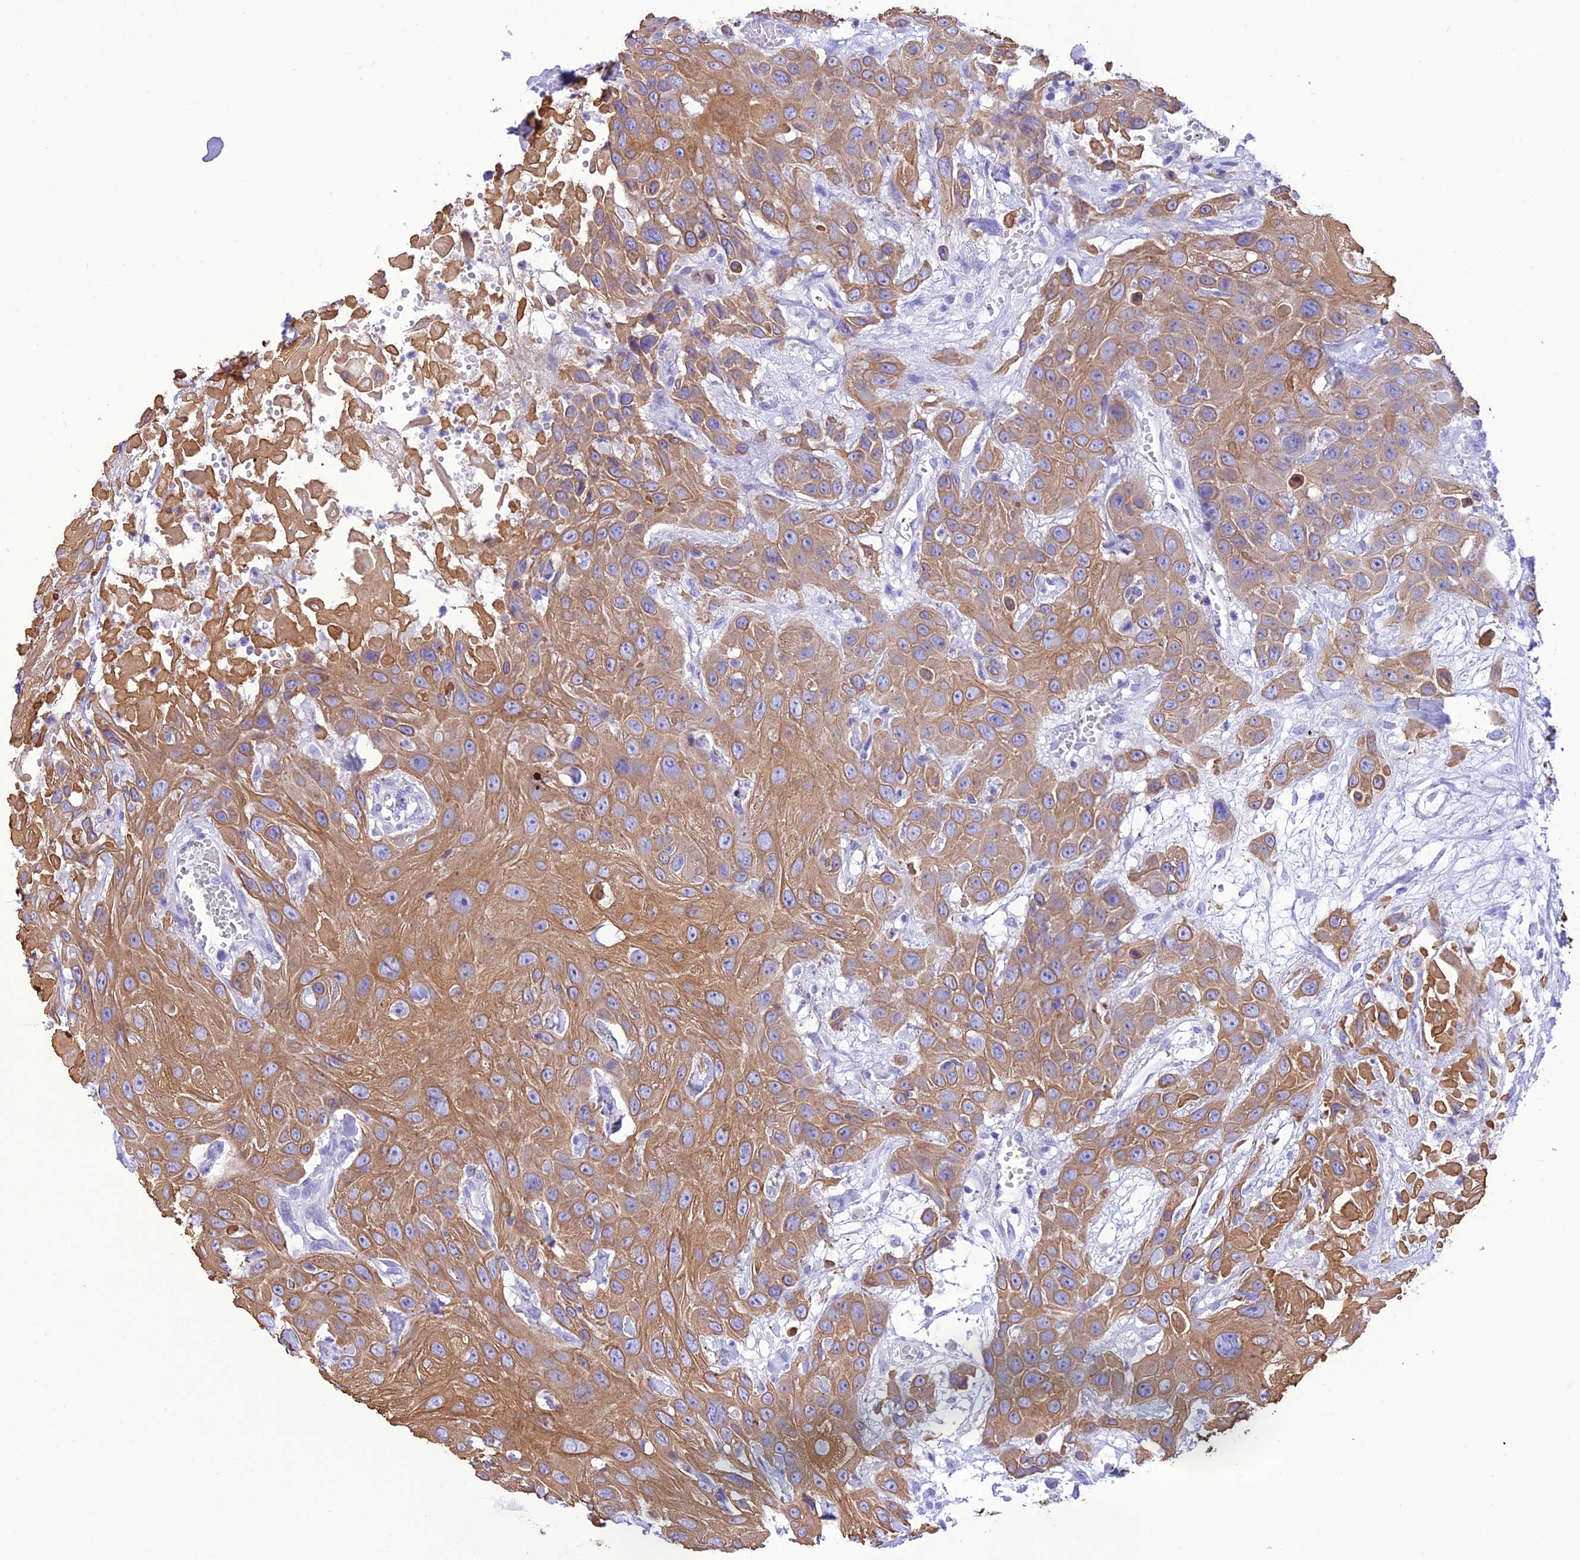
{"staining": {"intensity": "moderate", "quantity": ">75%", "location": "cytoplasmic/membranous"}, "tissue": "head and neck cancer", "cell_type": "Tumor cells", "image_type": "cancer", "snomed": [{"axis": "morphology", "description": "Squamous cell carcinoma, NOS"}, {"axis": "topography", "description": "Head-Neck"}], "caption": "Approximately >75% of tumor cells in human head and neck cancer (squamous cell carcinoma) exhibit moderate cytoplasmic/membranous protein staining as visualized by brown immunohistochemical staining.", "gene": "VPS52", "patient": {"sex": "male", "age": 81}}